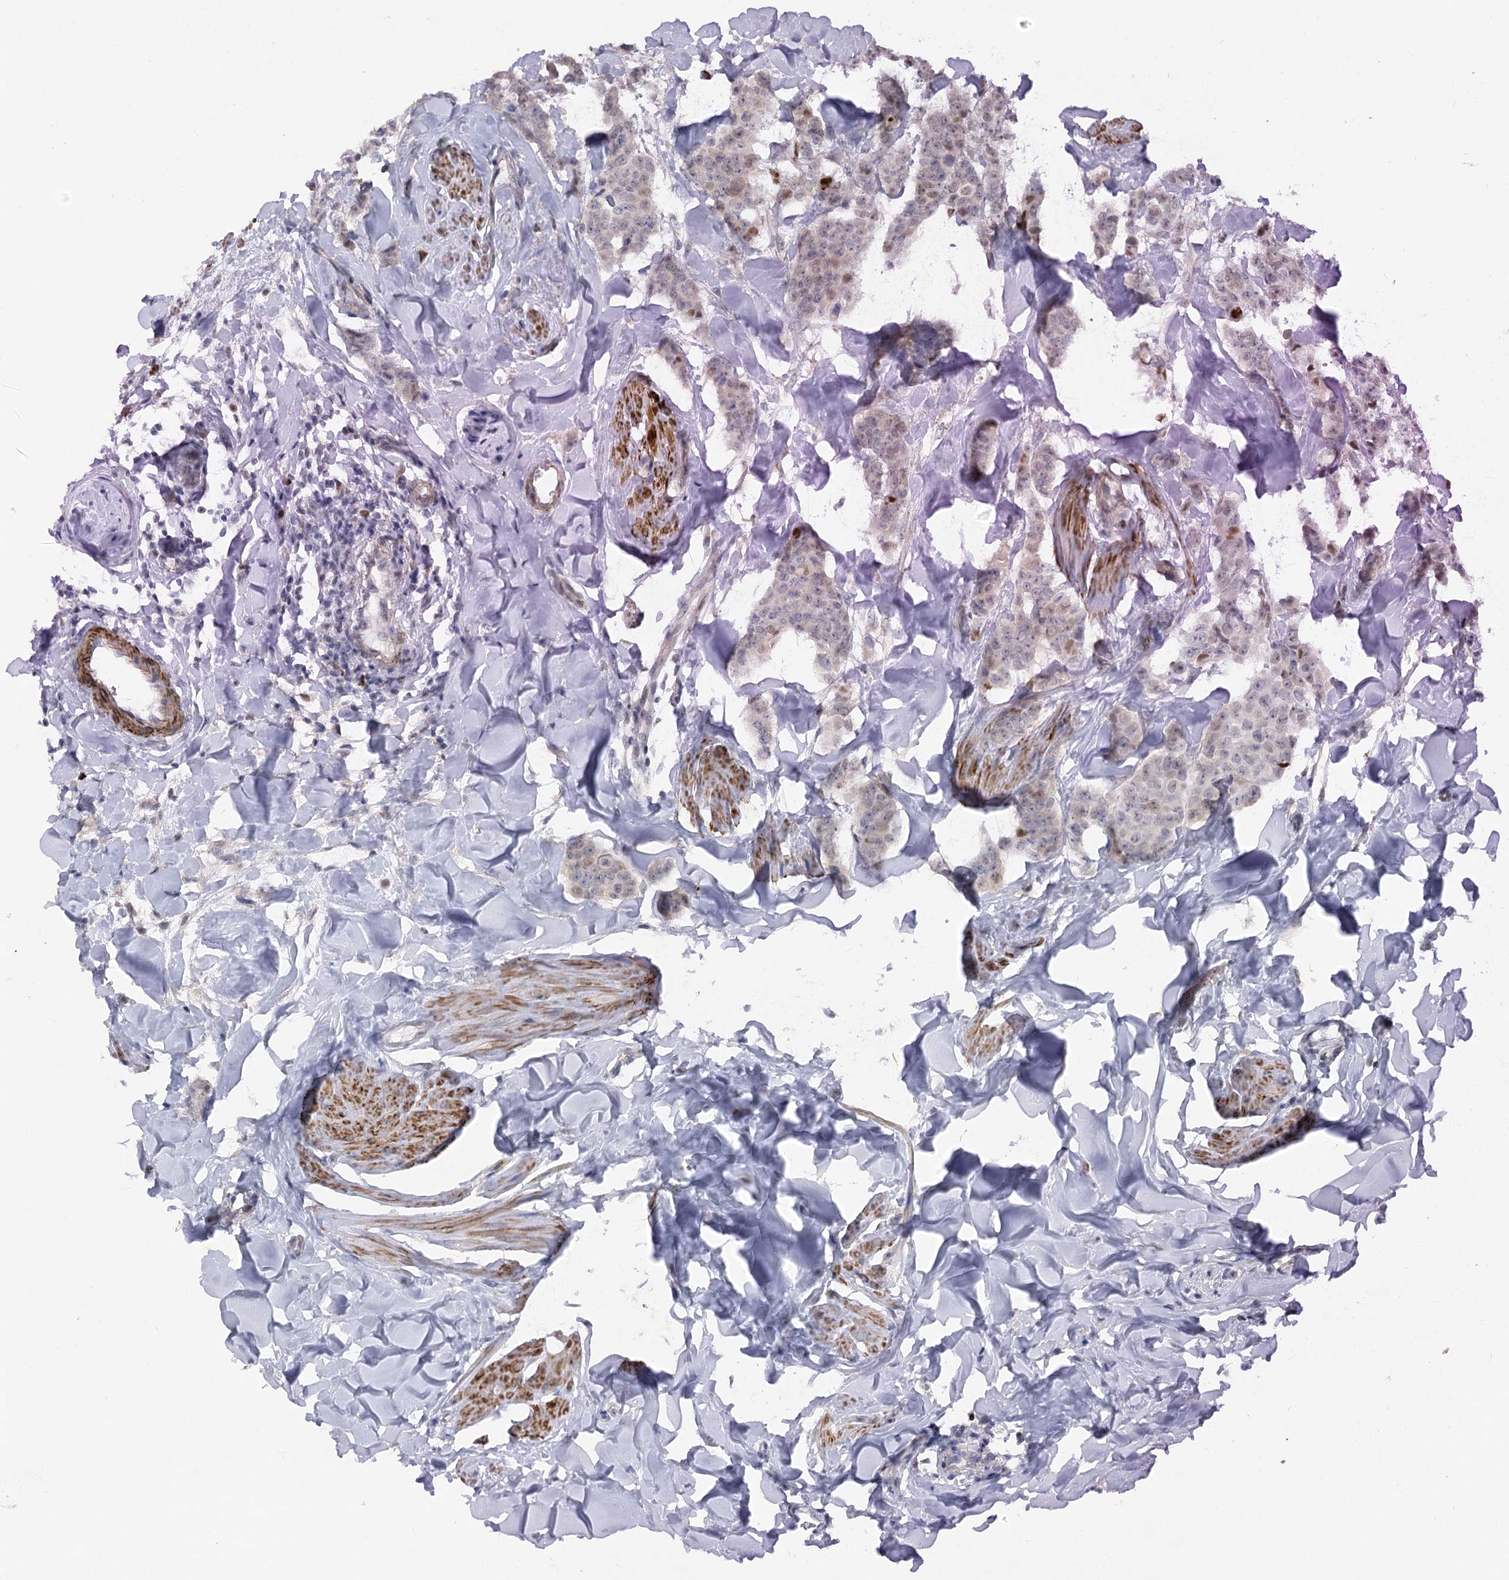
{"staining": {"intensity": "weak", "quantity": "<25%", "location": "nuclear"}, "tissue": "breast cancer", "cell_type": "Tumor cells", "image_type": "cancer", "snomed": [{"axis": "morphology", "description": "Duct carcinoma"}, {"axis": "topography", "description": "Breast"}], "caption": "DAB immunohistochemical staining of breast intraductal carcinoma exhibits no significant staining in tumor cells. The staining is performed using DAB (3,3'-diaminobenzidine) brown chromogen with nuclei counter-stained in using hematoxylin.", "gene": "ARSI", "patient": {"sex": "female", "age": 40}}